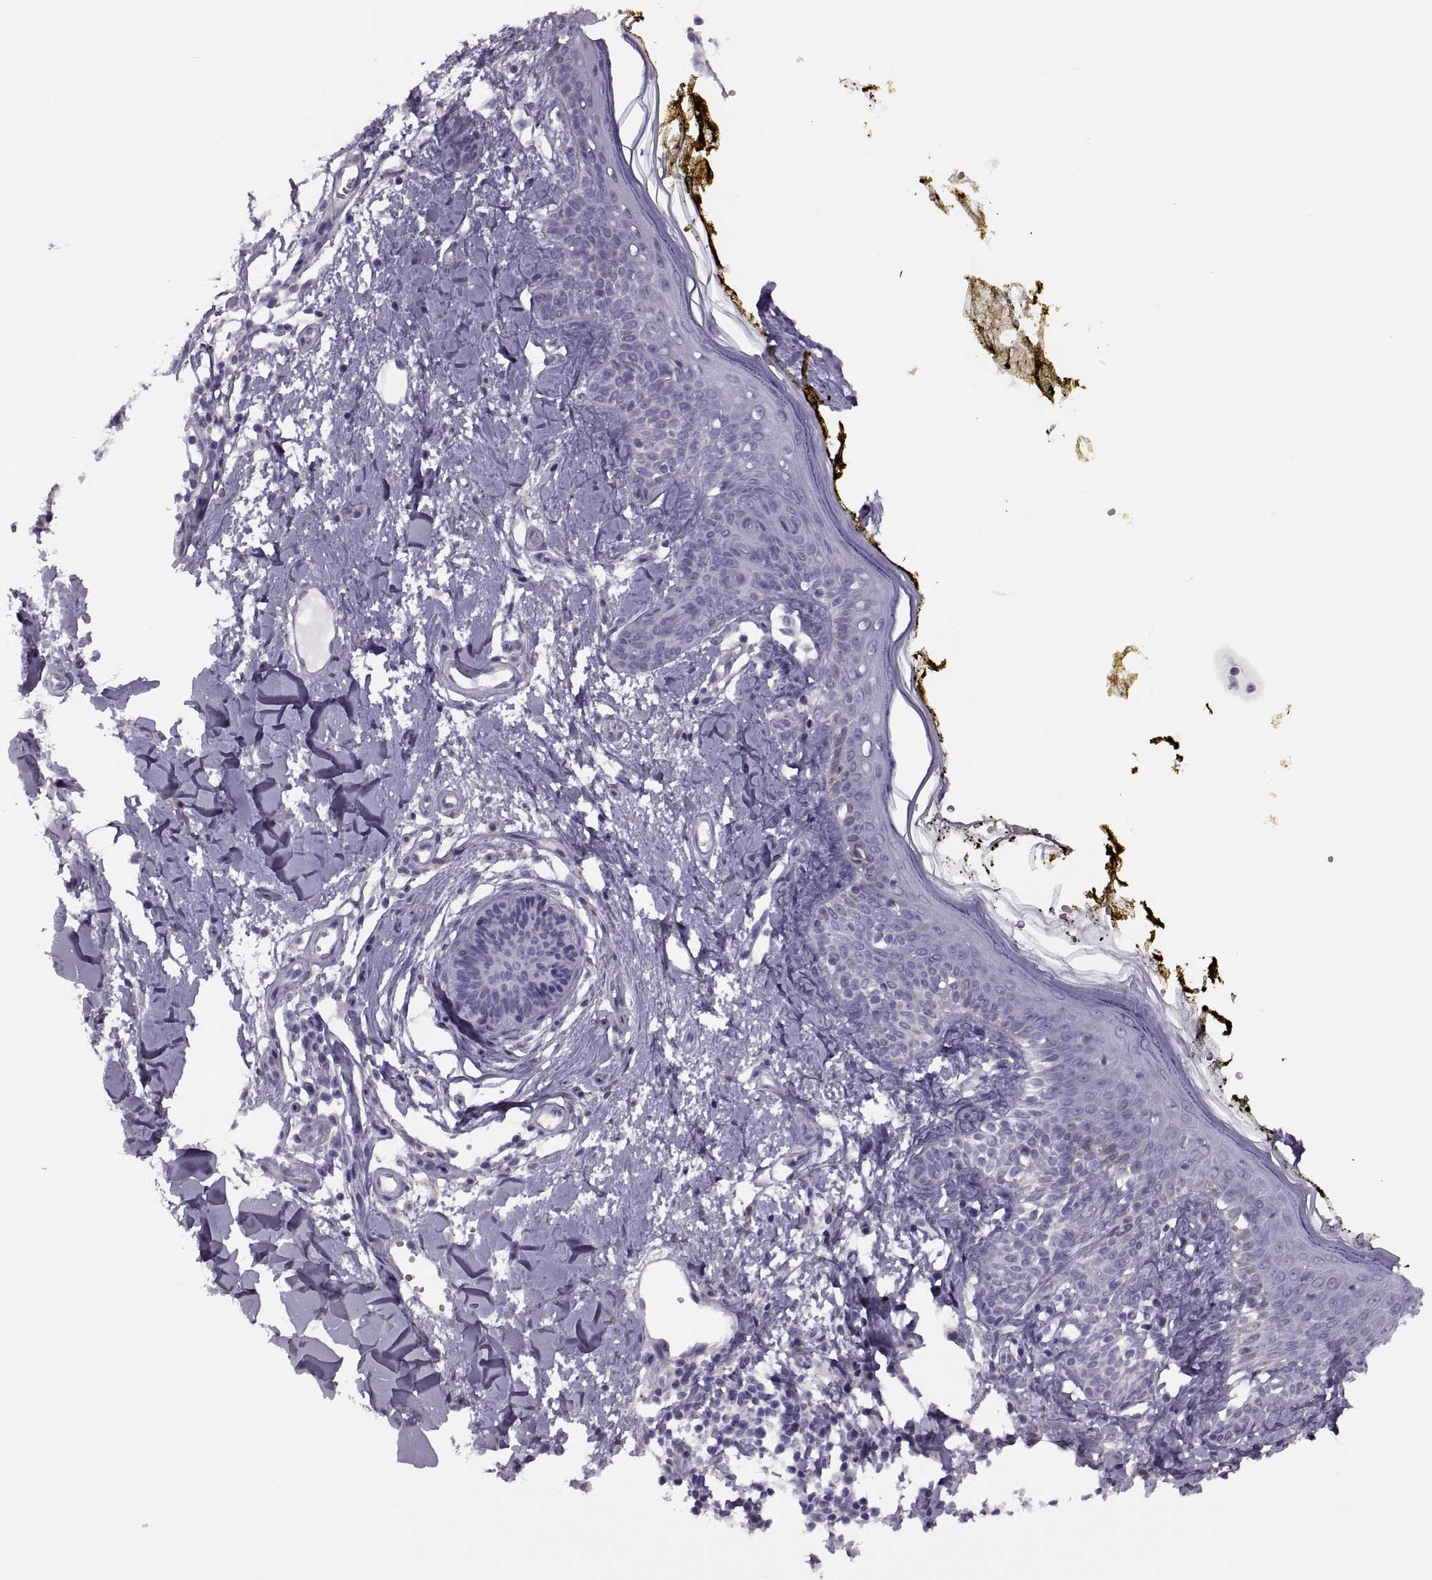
{"staining": {"intensity": "negative", "quantity": "none", "location": "none"}, "tissue": "skin", "cell_type": "Fibroblasts", "image_type": "normal", "snomed": [{"axis": "morphology", "description": "Normal tissue, NOS"}, {"axis": "topography", "description": "Skin"}], "caption": "High magnification brightfield microscopy of normal skin stained with DAB (3,3'-diaminobenzidine) (brown) and counterstained with hematoxylin (blue): fibroblasts show no significant staining.", "gene": "SYNGR4", "patient": {"sex": "male", "age": 76}}